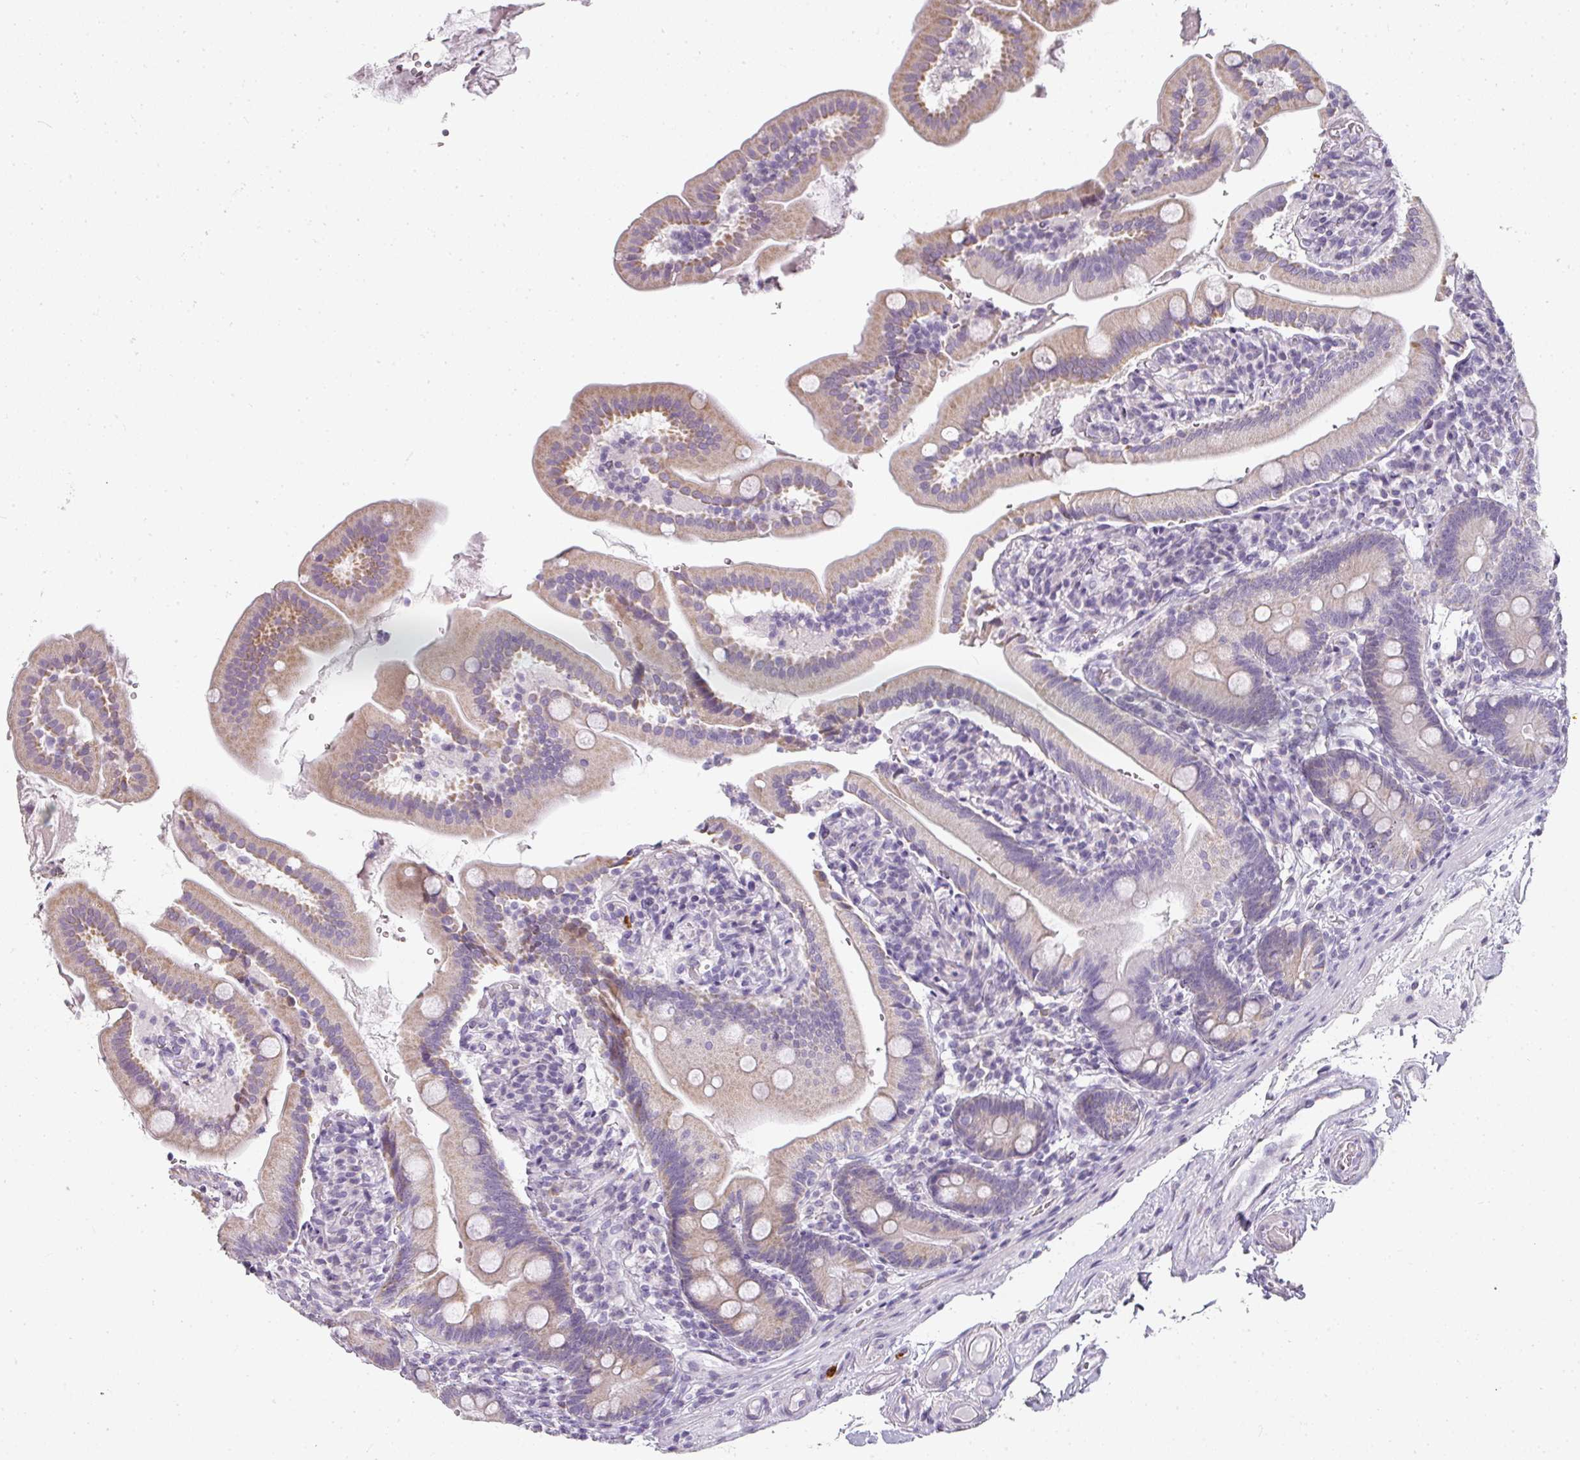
{"staining": {"intensity": "weak", "quantity": "25%-75%", "location": "cytoplasmic/membranous"}, "tissue": "duodenum", "cell_type": "Glandular cells", "image_type": "normal", "snomed": [{"axis": "morphology", "description": "Normal tissue, NOS"}, {"axis": "topography", "description": "Duodenum"}], "caption": "Protein expression by immunohistochemistry (IHC) displays weak cytoplasmic/membranous expression in about 25%-75% of glandular cells in benign duodenum. The protein is shown in brown color, while the nuclei are stained blue.", "gene": "CAMP", "patient": {"sex": "female", "age": 67}}